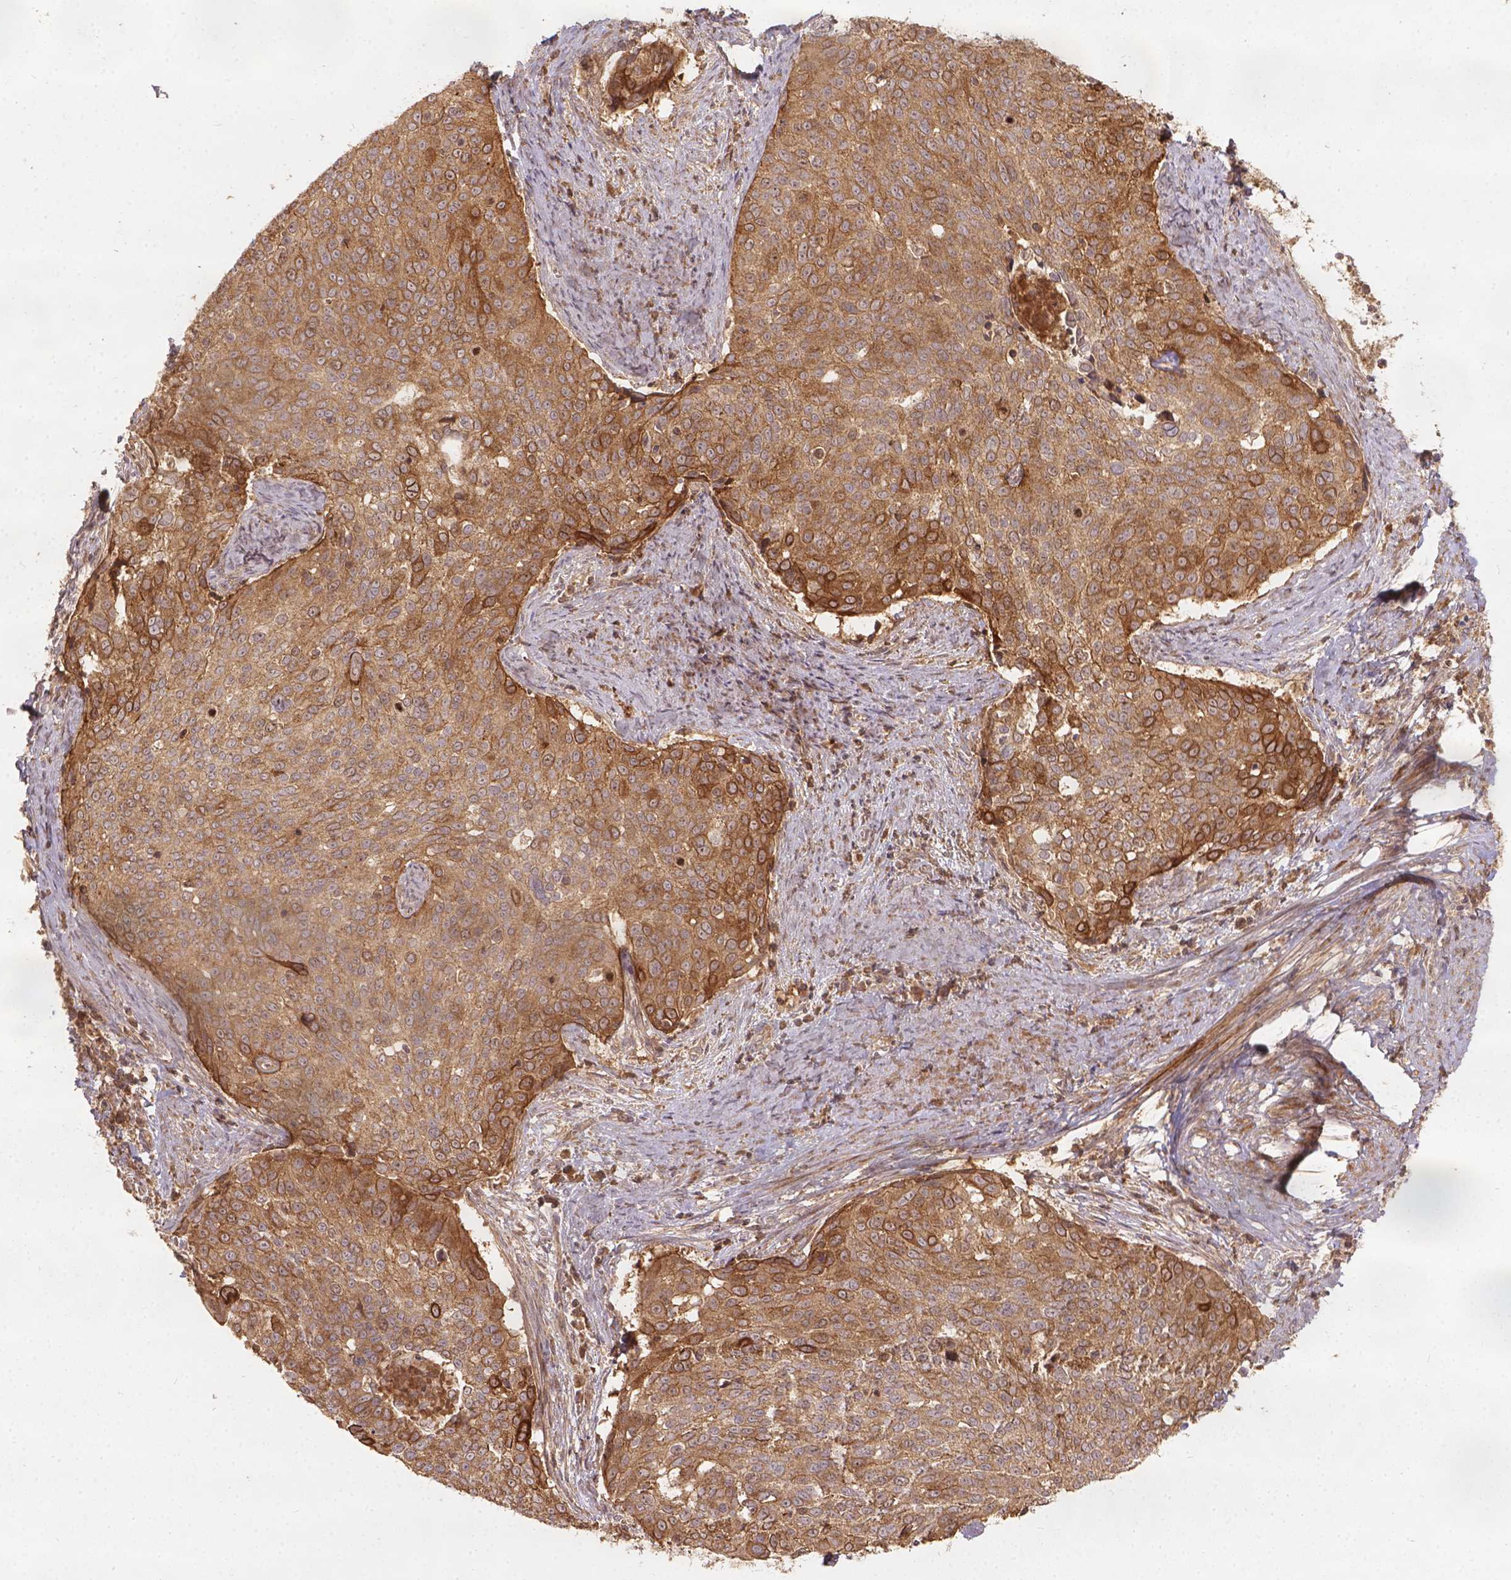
{"staining": {"intensity": "moderate", "quantity": ">75%", "location": "cytoplasmic/membranous"}, "tissue": "cervical cancer", "cell_type": "Tumor cells", "image_type": "cancer", "snomed": [{"axis": "morphology", "description": "Squamous cell carcinoma, NOS"}, {"axis": "topography", "description": "Cervix"}], "caption": "The photomicrograph reveals immunohistochemical staining of cervical cancer (squamous cell carcinoma). There is moderate cytoplasmic/membranous expression is present in approximately >75% of tumor cells.", "gene": "XPR1", "patient": {"sex": "female", "age": 39}}